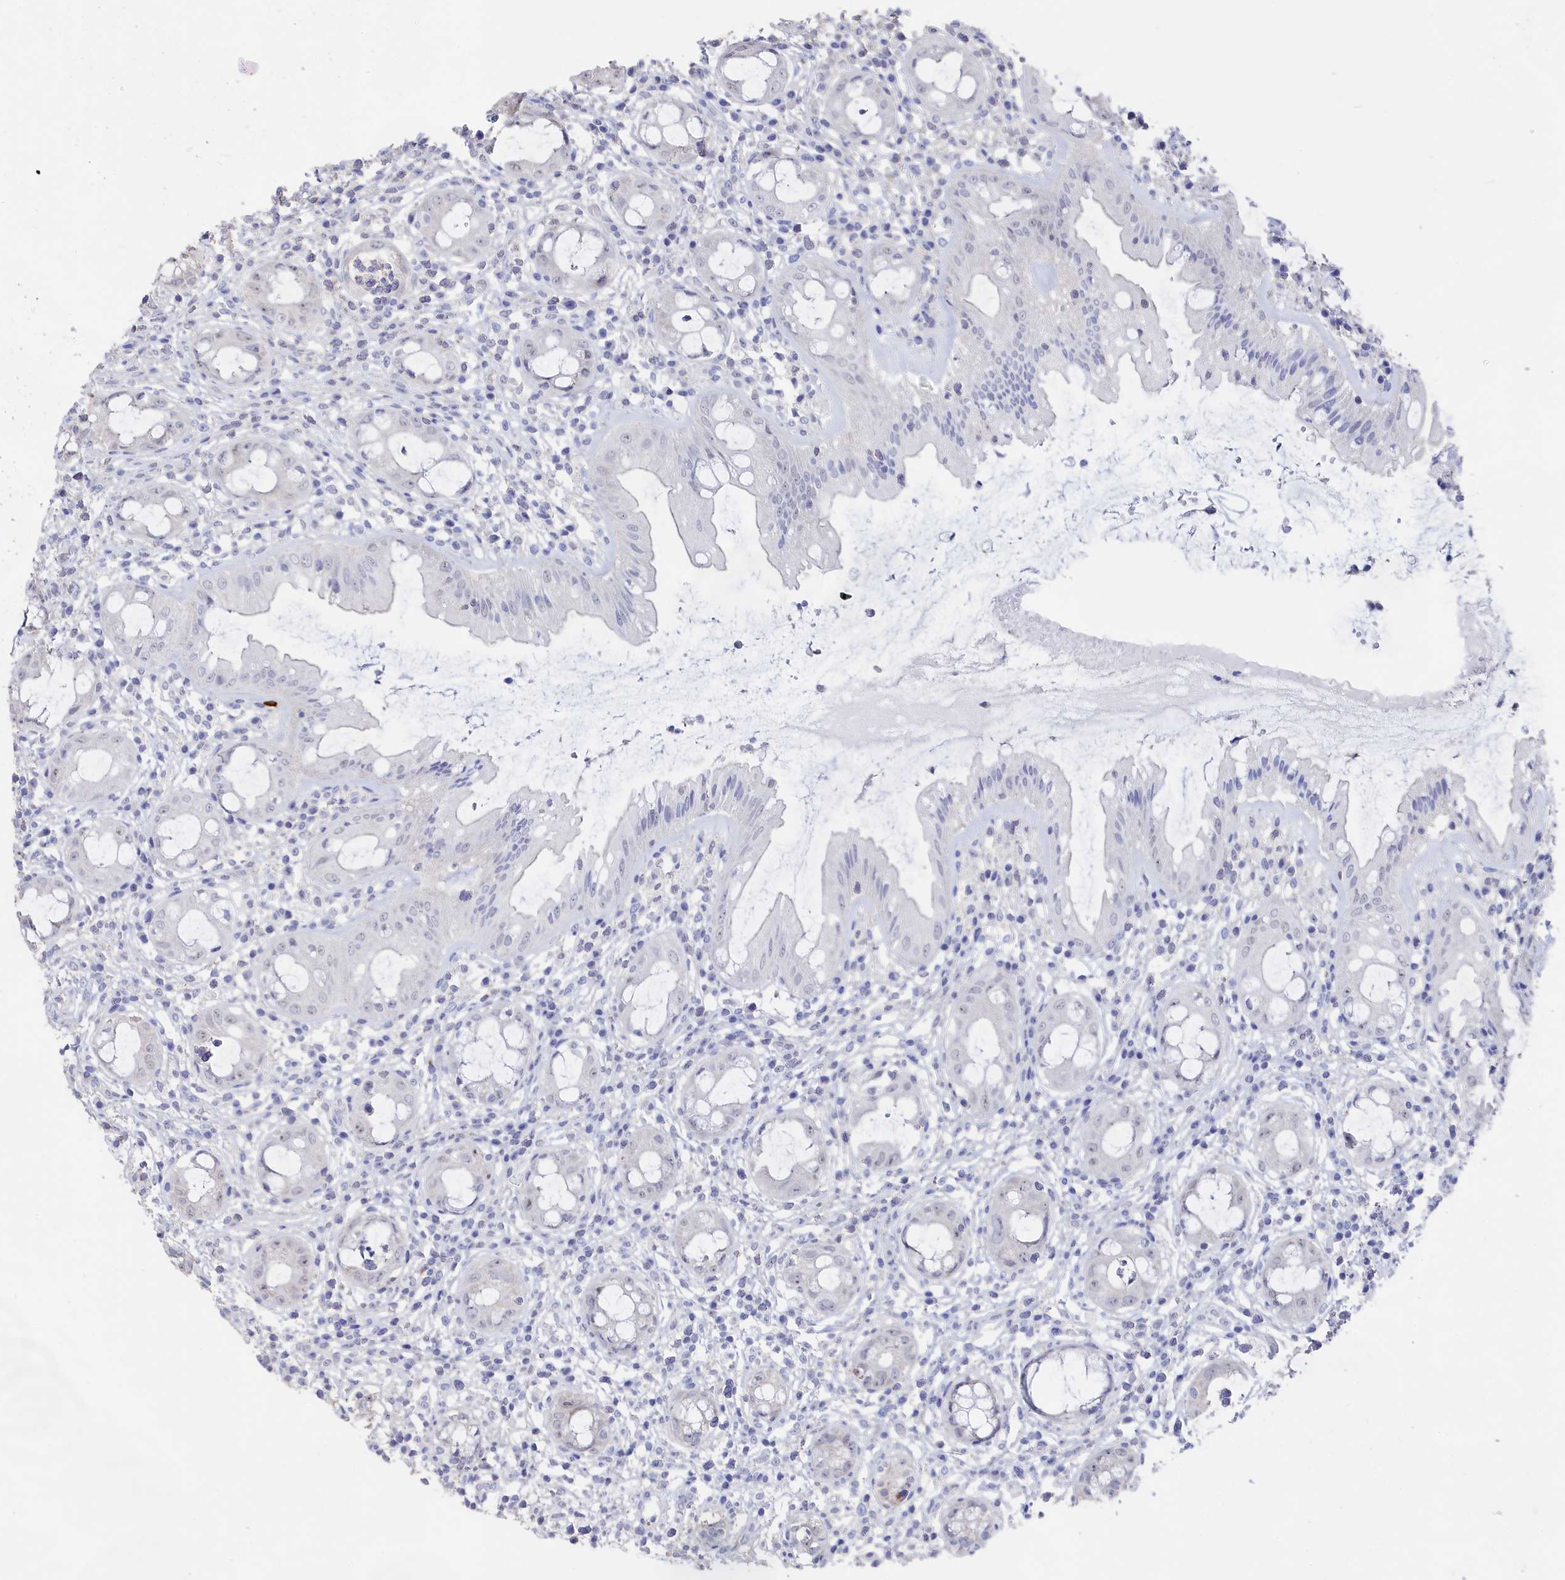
{"staining": {"intensity": "negative", "quantity": "none", "location": "none"}, "tissue": "rectum", "cell_type": "Glandular cells", "image_type": "normal", "snomed": [{"axis": "morphology", "description": "Normal tissue, NOS"}, {"axis": "topography", "description": "Rectum"}], "caption": "This is a photomicrograph of immunohistochemistry staining of normal rectum, which shows no positivity in glandular cells.", "gene": "SEMG2", "patient": {"sex": "female", "age": 57}}